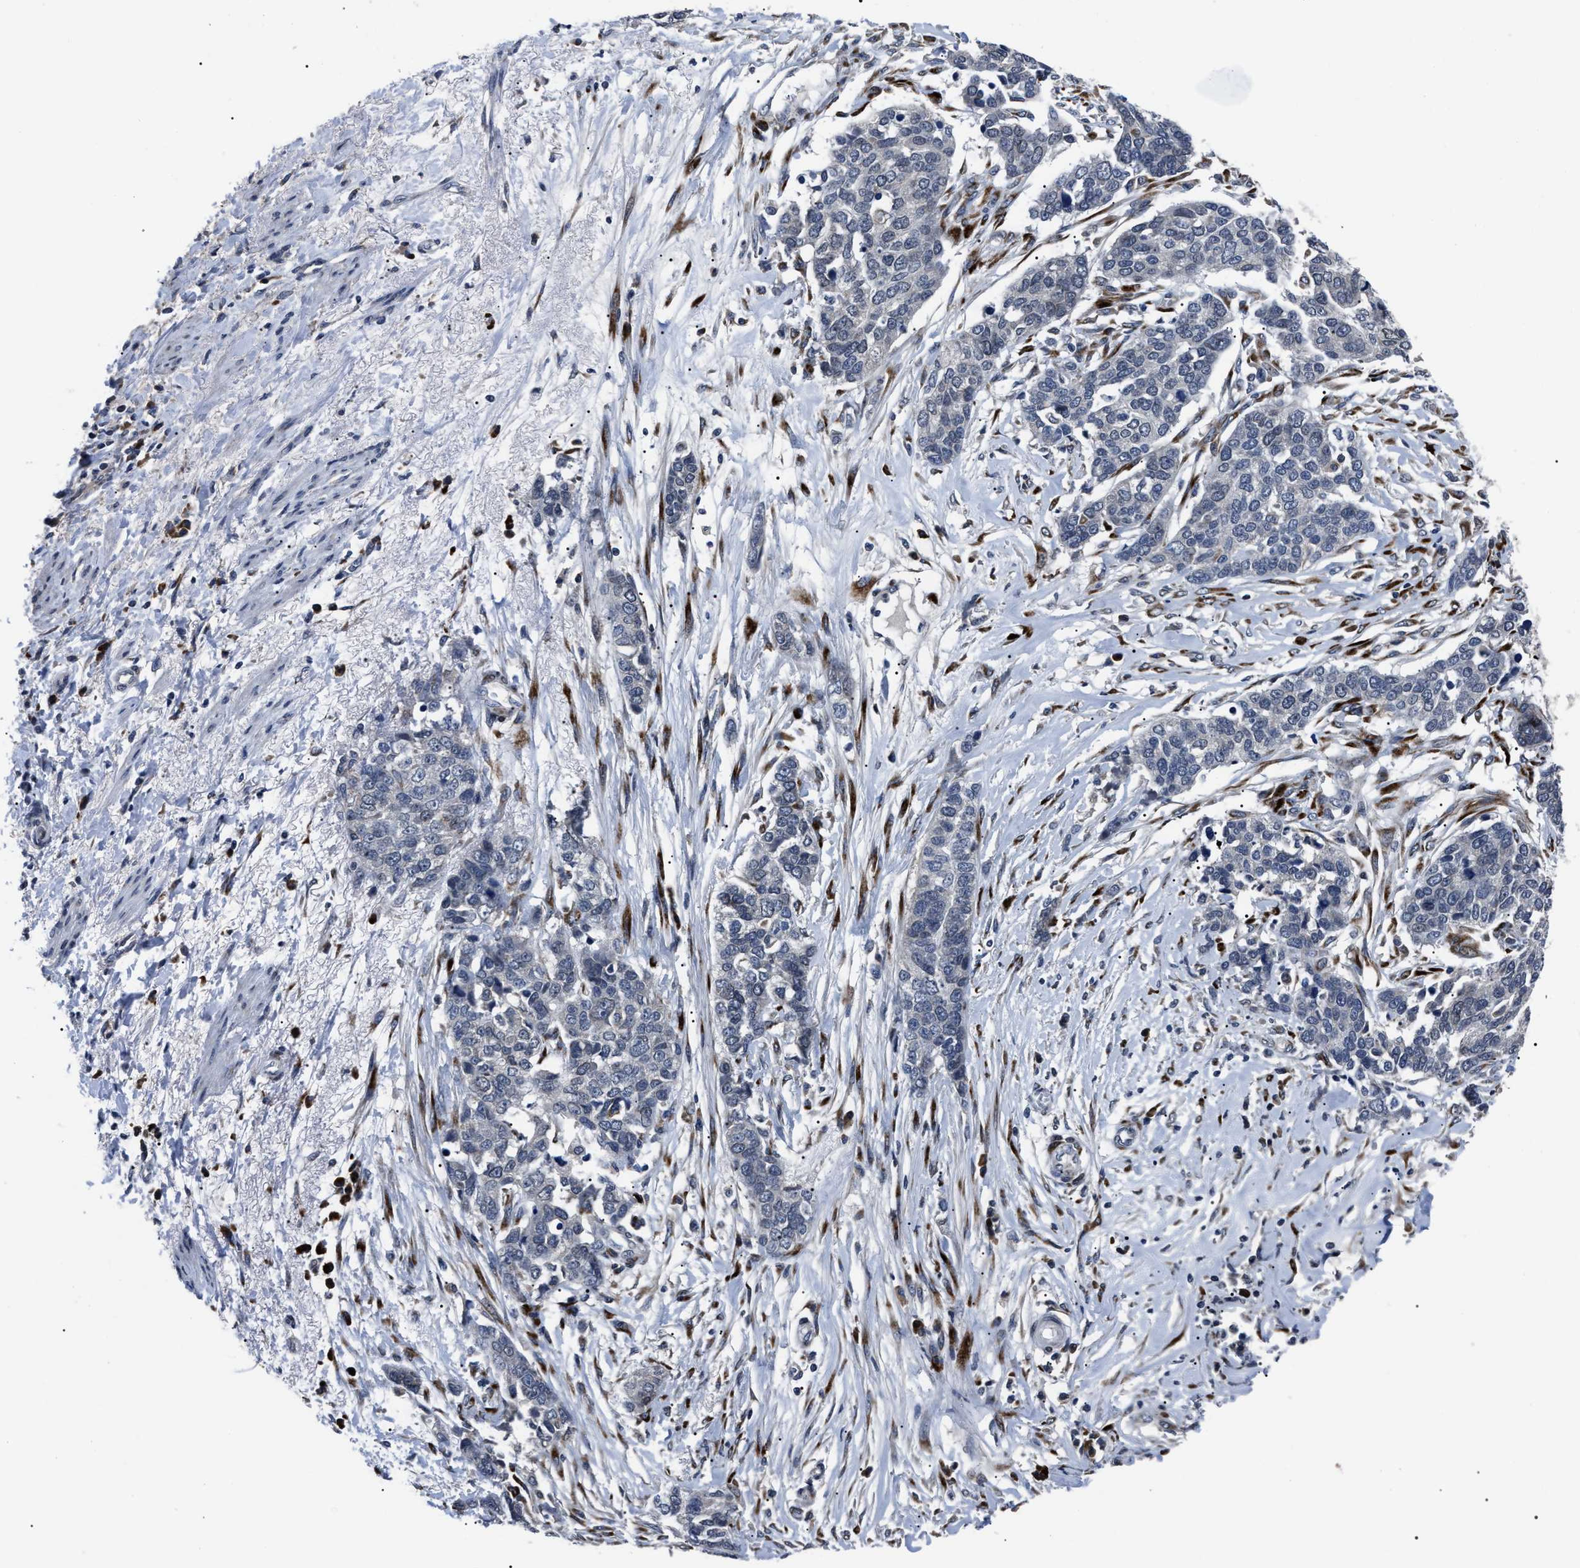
{"staining": {"intensity": "negative", "quantity": "none", "location": "none"}, "tissue": "ovarian cancer", "cell_type": "Tumor cells", "image_type": "cancer", "snomed": [{"axis": "morphology", "description": "Cystadenocarcinoma, serous, NOS"}, {"axis": "topography", "description": "Ovary"}], "caption": "DAB (3,3'-diaminobenzidine) immunohistochemical staining of ovarian cancer (serous cystadenocarcinoma) demonstrates no significant expression in tumor cells.", "gene": "LRRC14", "patient": {"sex": "female", "age": 44}}